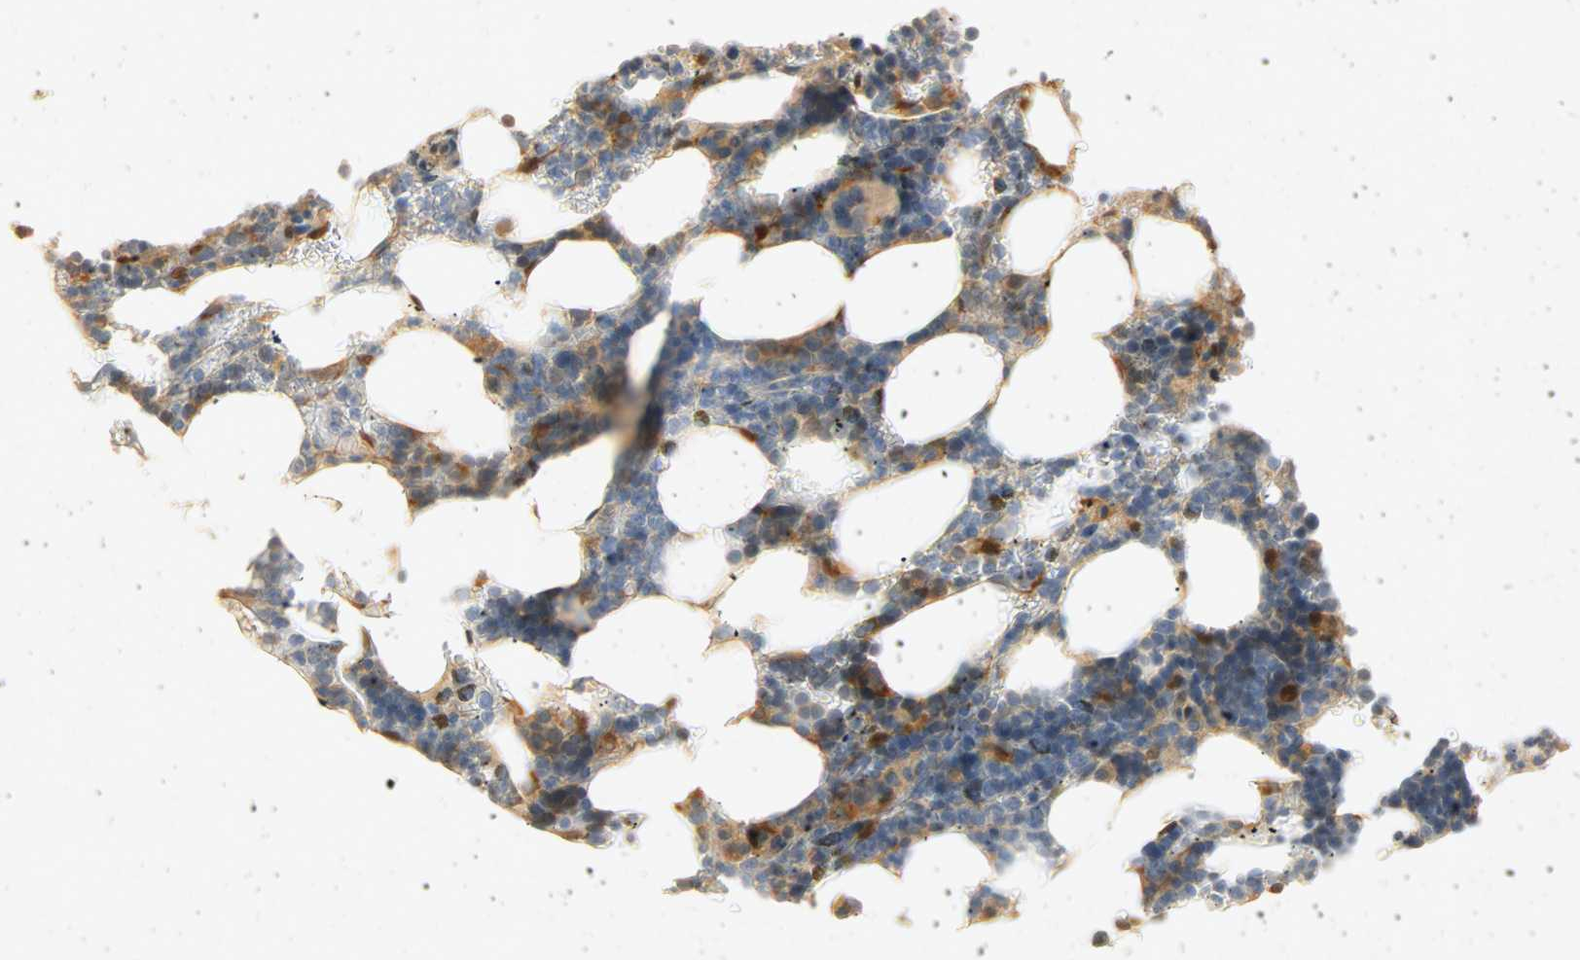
{"staining": {"intensity": "moderate", "quantity": "<25%", "location": "cytoplasmic/membranous"}, "tissue": "bone marrow", "cell_type": "Hematopoietic cells", "image_type": "normal", "snomed": [{"axis": "morphology", "description": "Normal tissue, NOS"}, {"axis": "topography", "description": "Bone marrow"}], "caption": "Bone marrow stained with IHC demonstrates moderate cytoplasmic/membranous positivity in about <25% of hematopoietic cells.", "gene": "SELENBP1", "patient": {"sex": "female", "age": 73}}